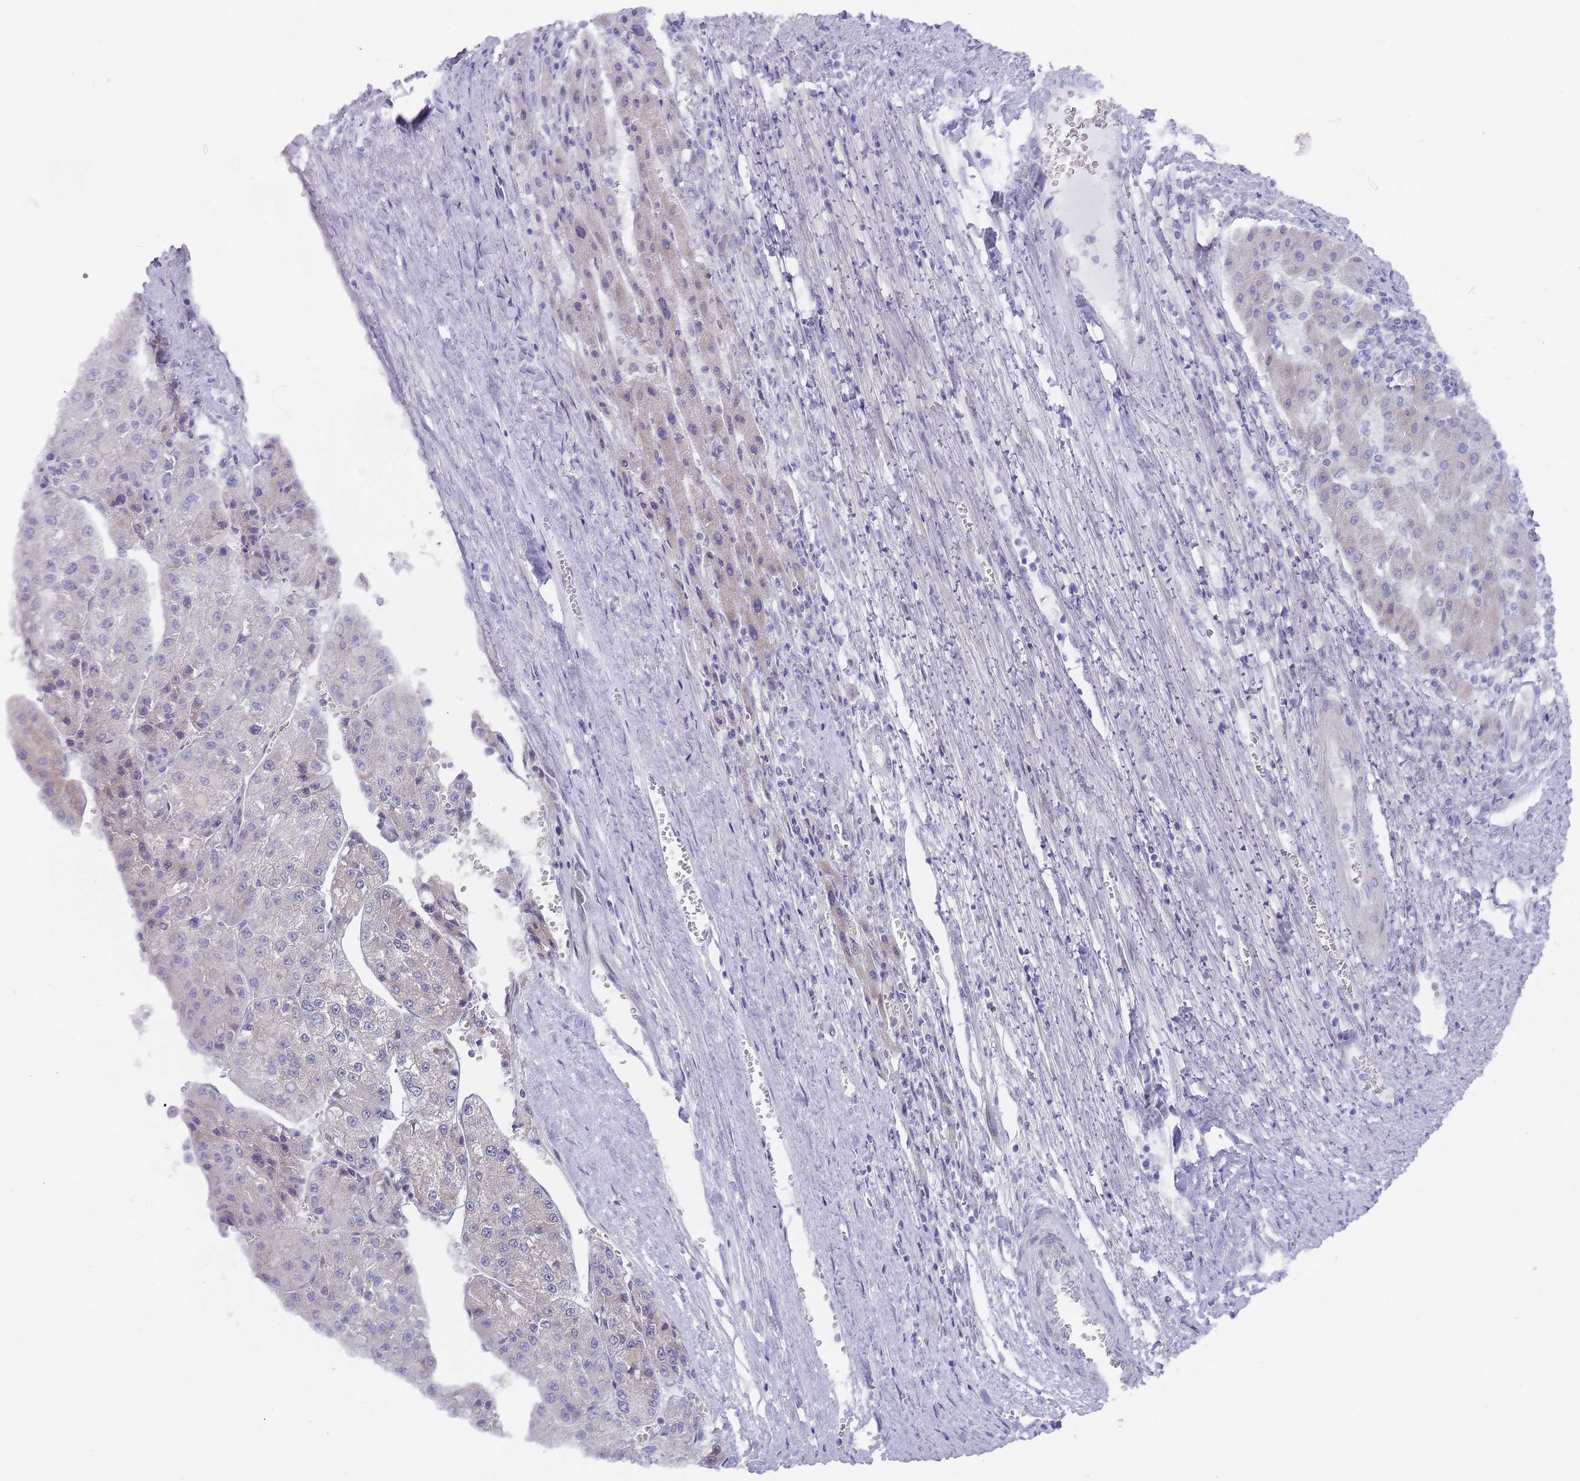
{"staining": {"intensity": "negative", "quantity": "none", "location": "none"}, "tissue": "liver cancer", "cell_type": "Tumor cells", "image_type": "cancer", "snomed": [{"axis": "morphology", "description": "Carcinoma, Hepatocellular, NOS"}, {"axis": "topography", "description": "Liver"}], "caption": "Tumor cells are negative for brown protein staining in hepatocellular carcinoma (liver).", "gene": "PRAC1", "patient": {"sex": "female", "age": 73}}